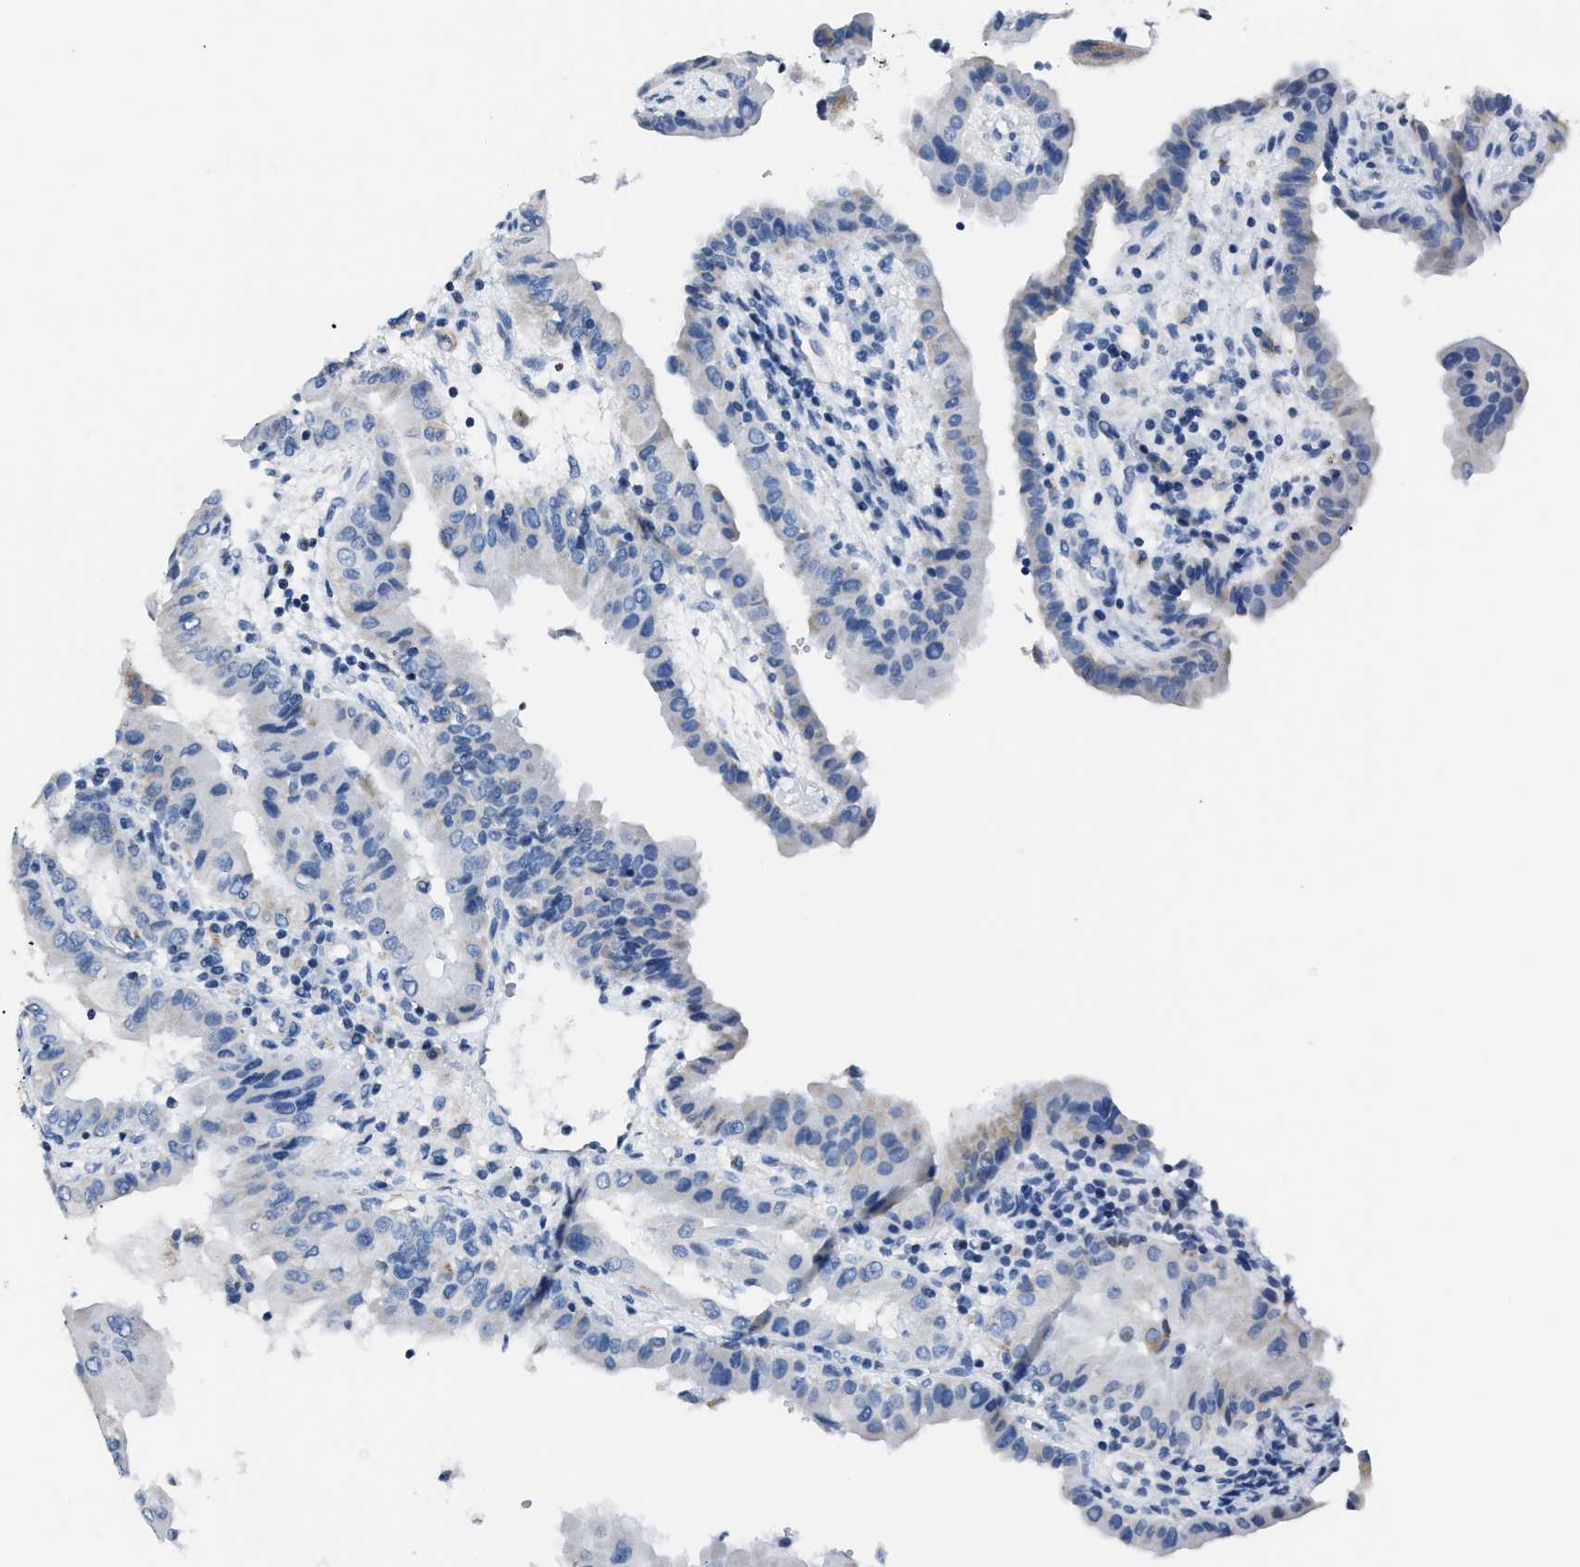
{"staining": {"intensity": "negative", "quantity": "none", "location": "none"}, "tissue": "thyroid cancer", "cell_type": "Tumor cells", "image_type": "cancer", "snomed": [{"axis": "morphology", "description": "Papillary adenocarcinoma, NOS"}, {"axis": "topography", "description": "Thyroid gland"}], "caption": "Human thyroid cancer (papillary adenocarcinoma) stained for a protein using immunohistochemistry displays no positivity in tumor cells.", "gene": "AMACR", "patient": {"sex": "male", "age": 33}}